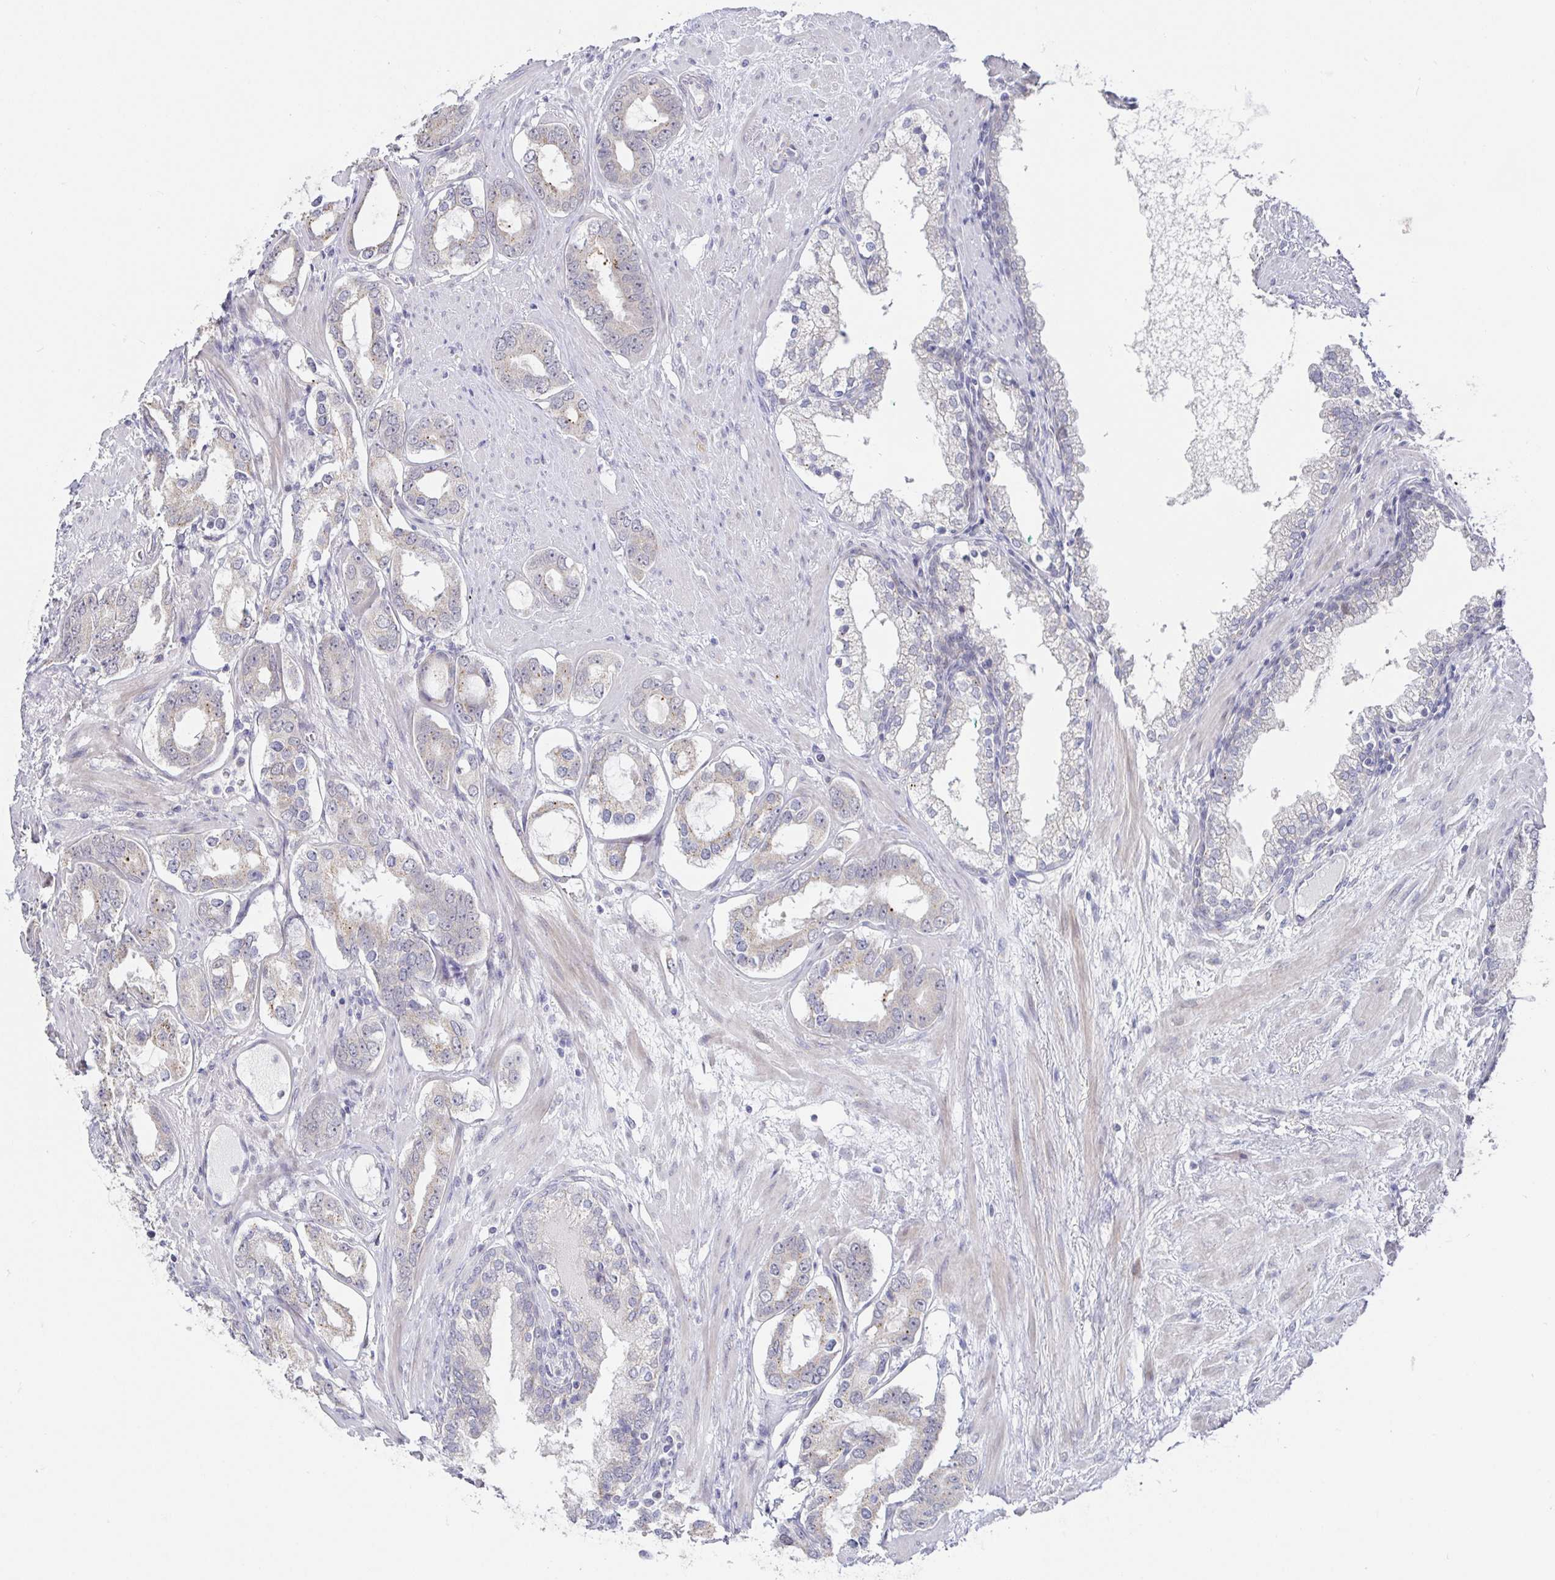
{"staining": {"intensity": "weak", "quantity": ">75%", "location": "cytoplasmic/membranous"}, "tissue": "prostate cancer", "cell_type": "Tumor cells", "image_type": "cancer", "snomed": [{"axis": "morphology", "description": "Adenocarcinoma, High grade"}, {"axis": "topography", "description": "Prostate"}], "caption": "High-grade adenocarcinoma (prostate) stained with immunohistochemistry reveals weak cytoplasmic/membranous expression in approximately >75% of tumor cells.", "gene": "CIT", "patient": {"sex": "male", "age": 75}}